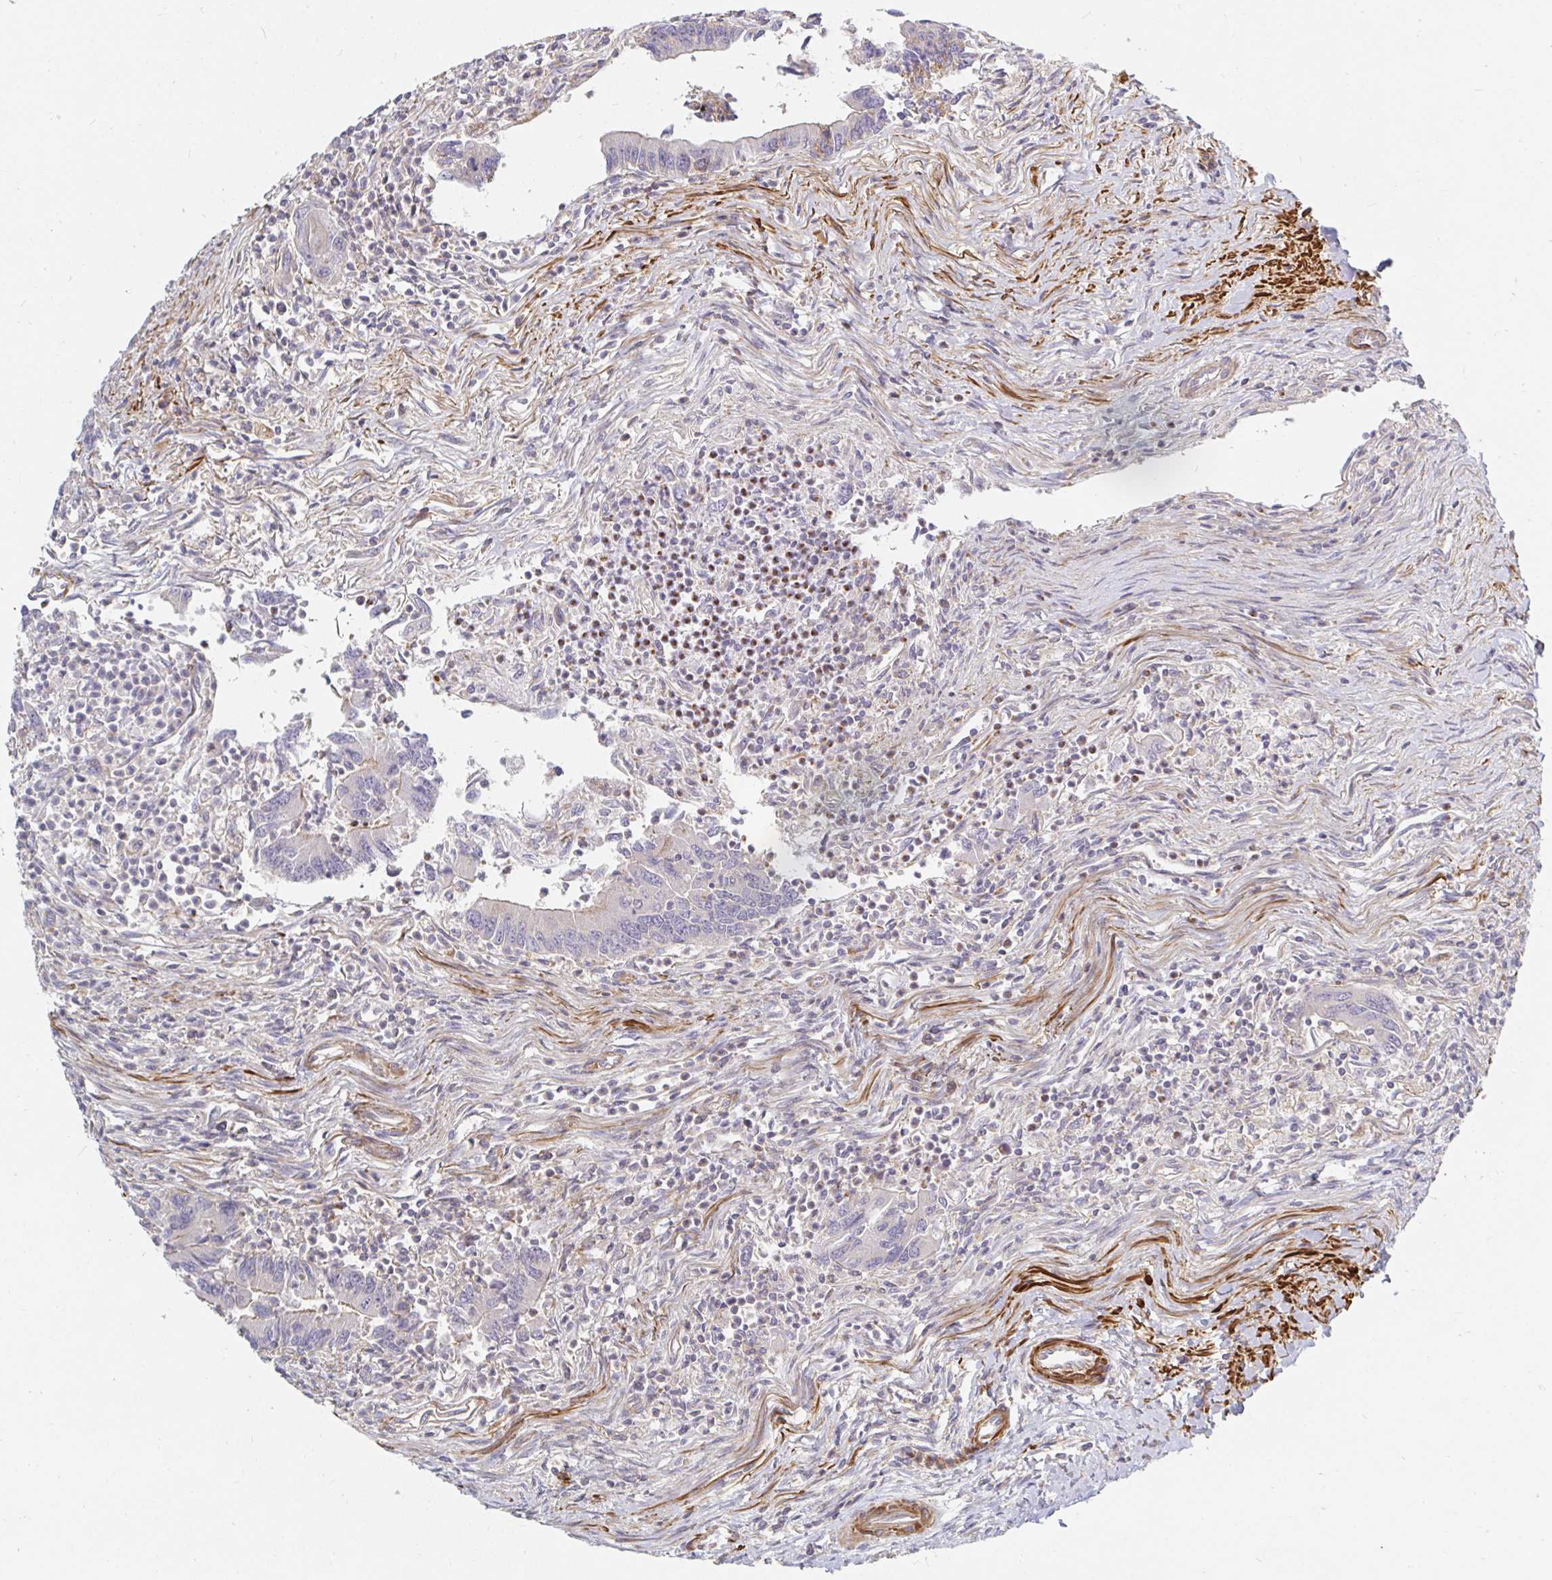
{"staining": {"intensity": "negative", "quantity": "none", "location": "none"}, "tissue": "colorectal cancer", "cell_type": "Tumor cells", "image_type": "cancer", "snomed": [{"axis": "morphology", "description": "Adenocarcinoma, NOS"}, {"axis": "topography", "description": "Colon"}], "caption": "Immunohistochemistry image of colorectal adenocarcinoma stained for a protein (brown), which exhibits no expression in tumor cells. Nuclei are stained in blue.", "gene": "SSH2", "patient": {"sex": "female", "age": 67}}